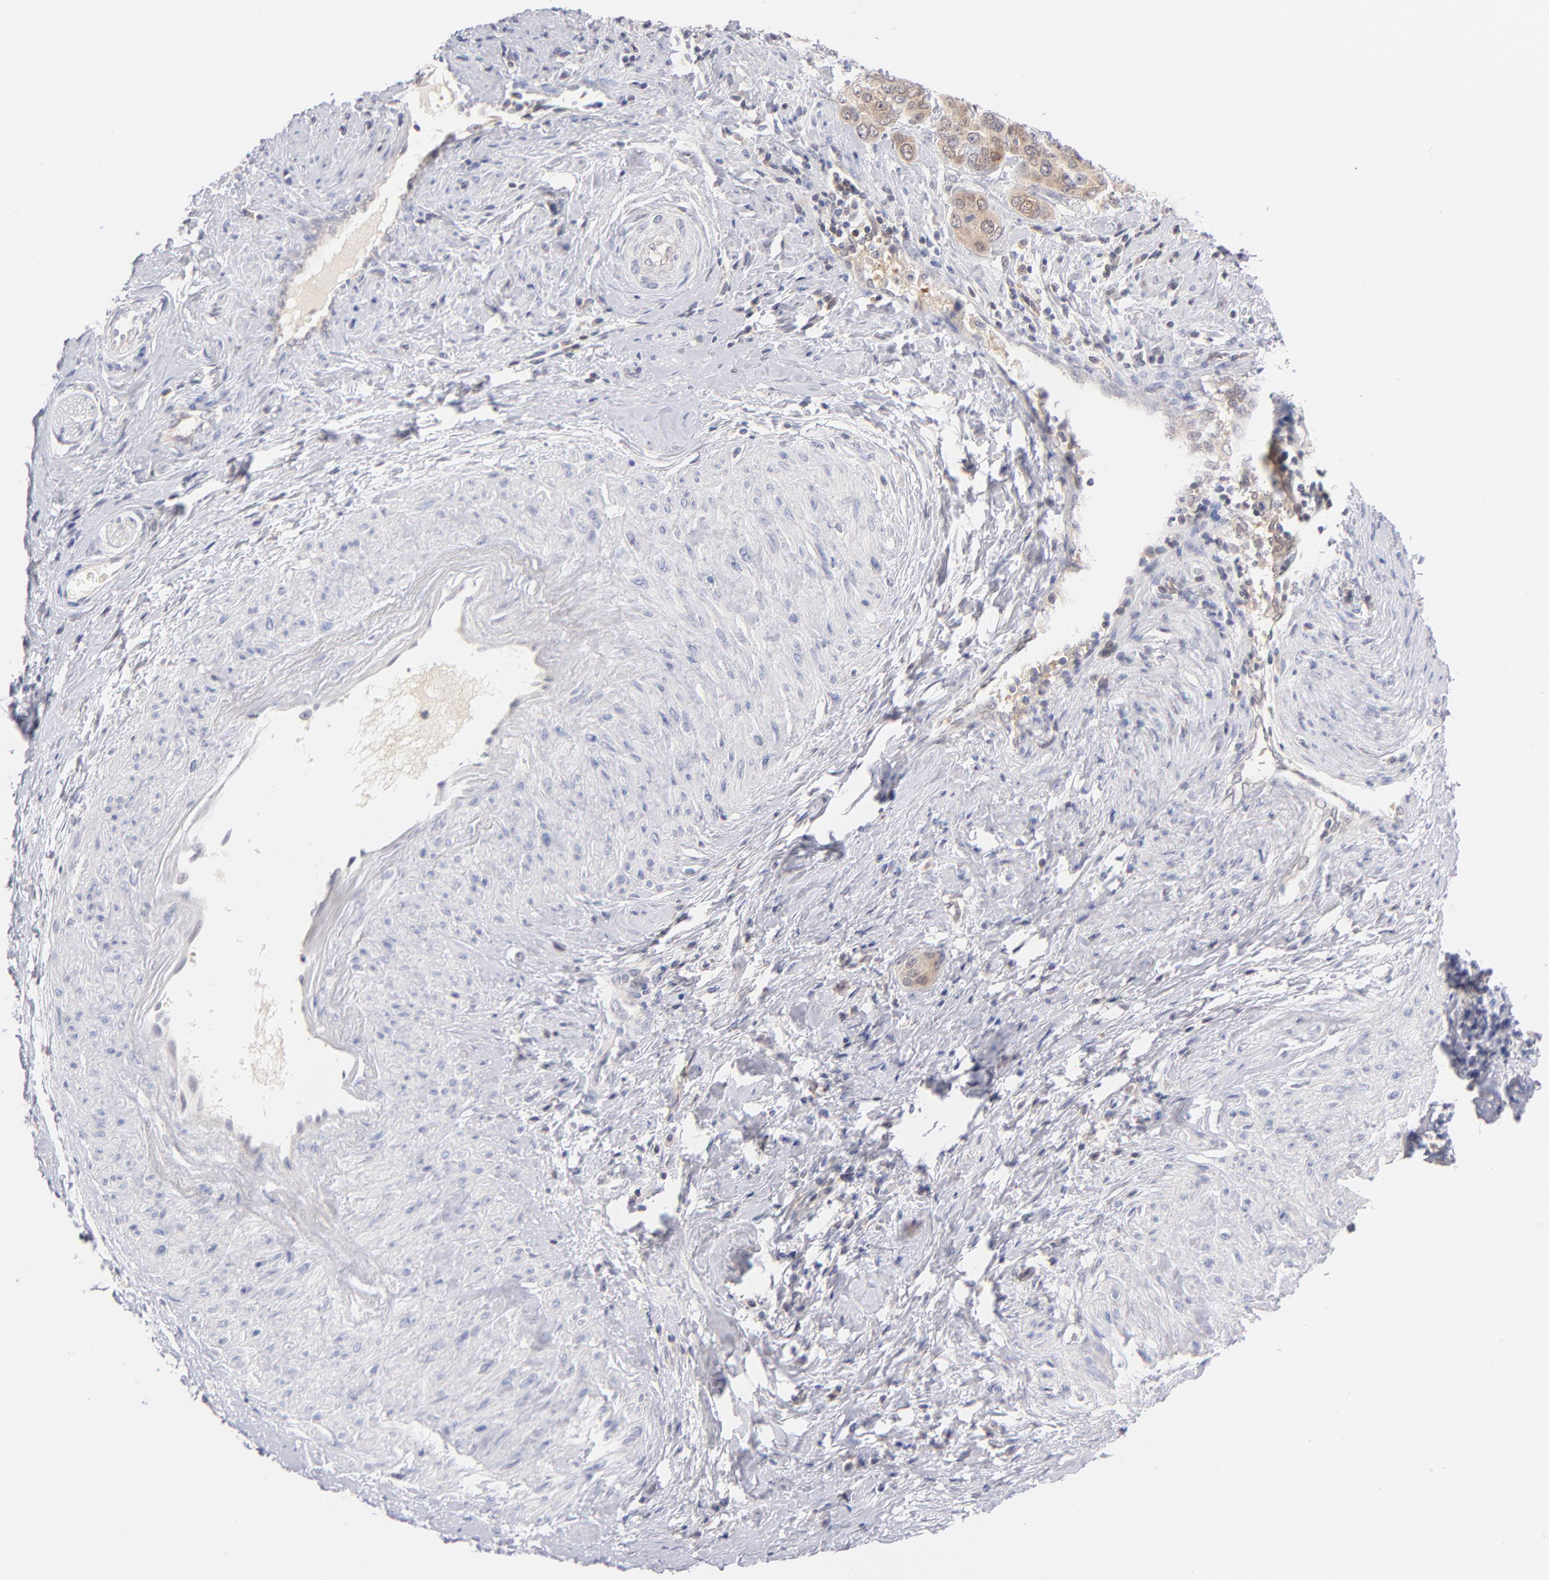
{"staining": {"intensity": "weak", "quantity": ">75%", "location": "cytoplasmic/membranous,nuclear"}, "tissue": "cervical cancer", "cell_type": "Tumor cells", "image_type": "cancer", "snomed": [{"axis": "morphology", "description": "Squamous cell carcinoma, NOS"}, {"axis": "topography", "description": "Cervix"}], "caption": "Approximately >75% of tumor cells in human cervical cancer exhibit weak cytoplasmic/membranous and nuclear protein staining as visualized by brown immunohistochemical staining.", "gene": "CASP6", "patient": {"sex": "female", "age": 54}}